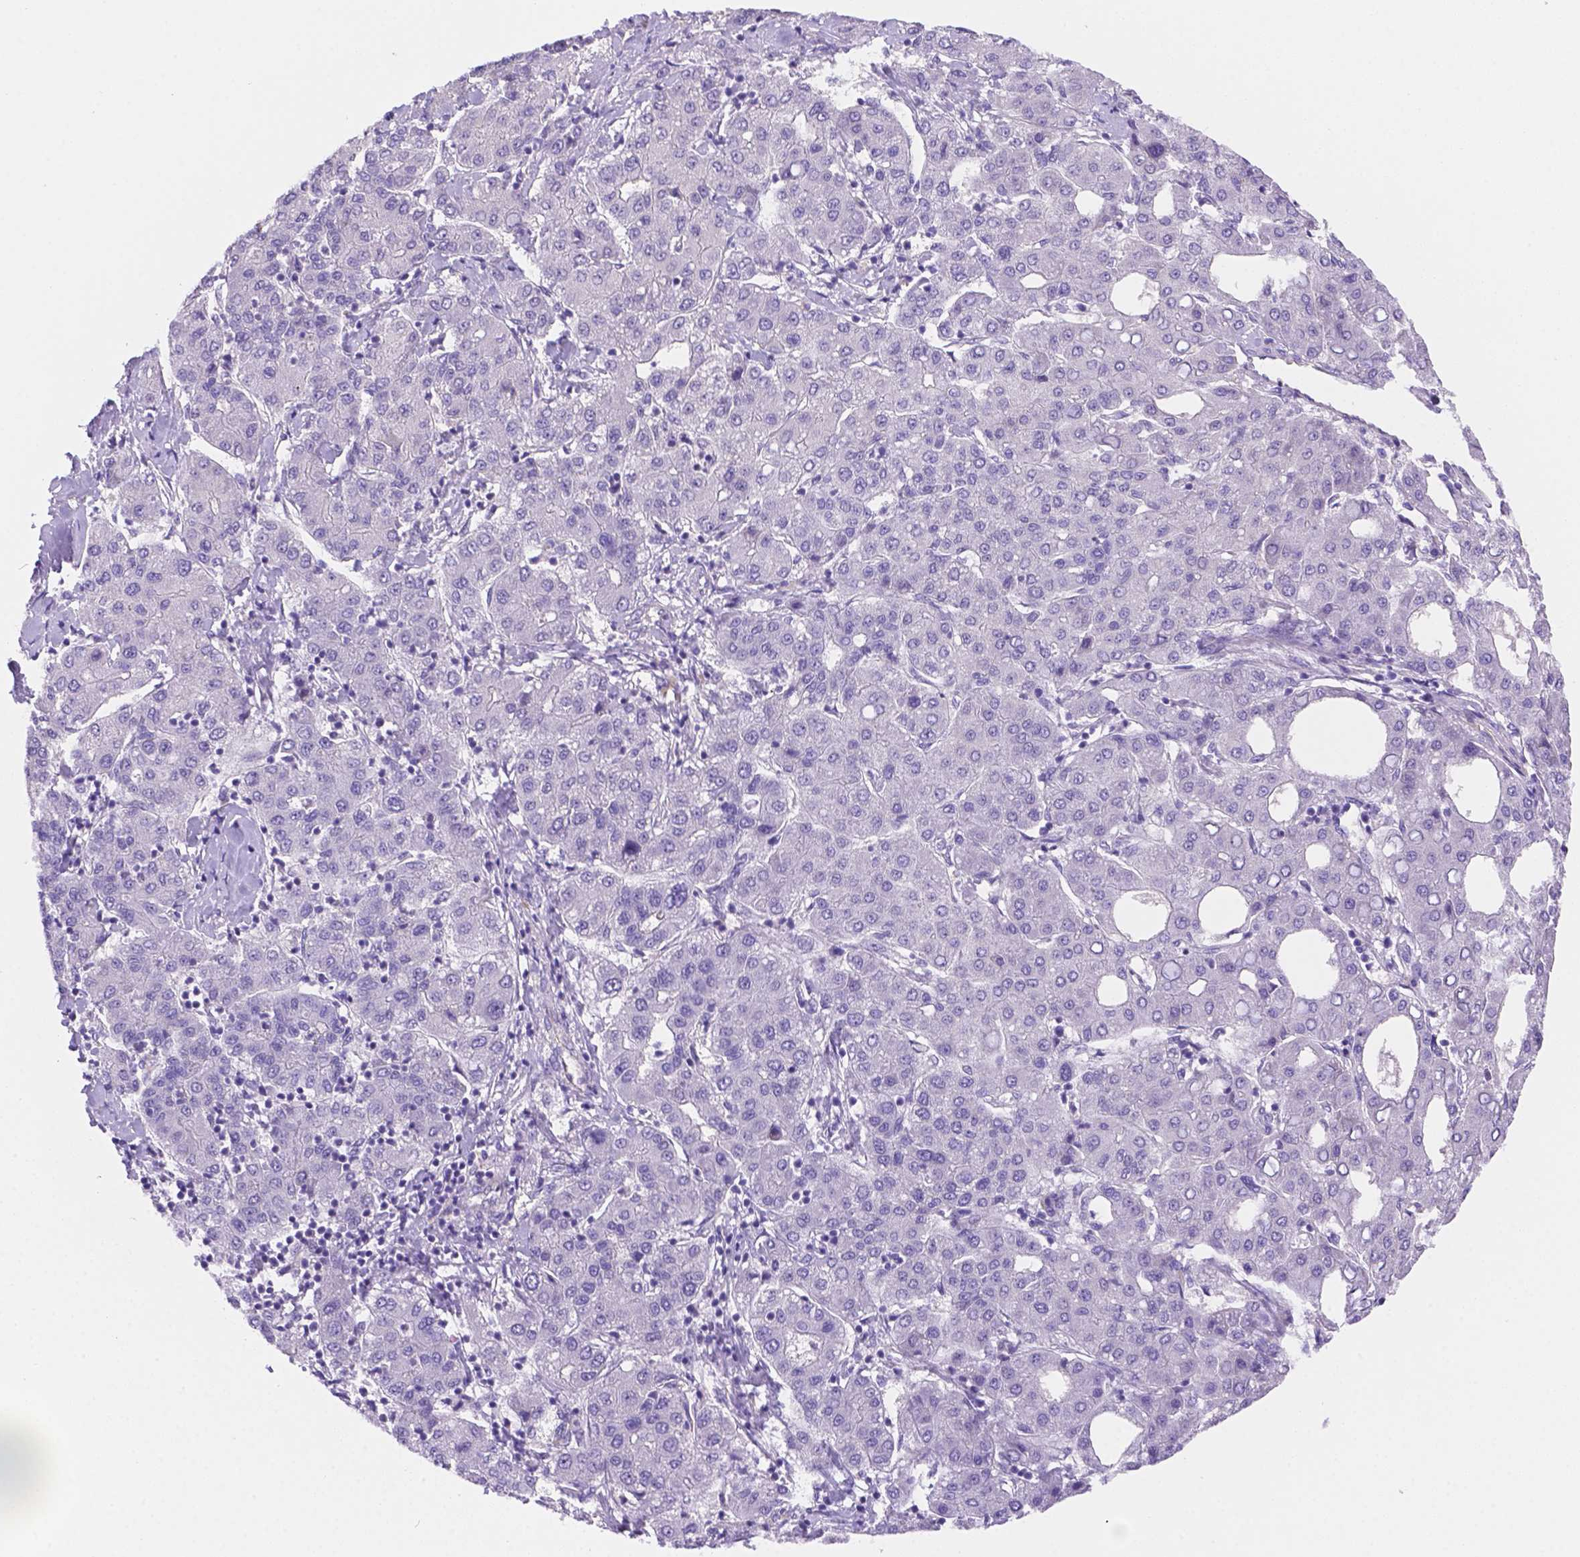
{"staining": {"intensity": "negative", "quantity": "none", "location": "none"}, "tissue": "liver cancer", "cell_type": "Tumor cells", "image_type": "cancer", "snomed": [{"axis": "morphology", "description": "Carcinoma, Hepatocellular, NOS"}, {"axis": "topography", "description": "Liver"}], "caption": "Immunohistochemical staining of liver hepatocellular carcinoma exhibits no significant positivity in tumor cells.", "gene": "NXPE2", "patient": {"sex": "male", "age": 65}}